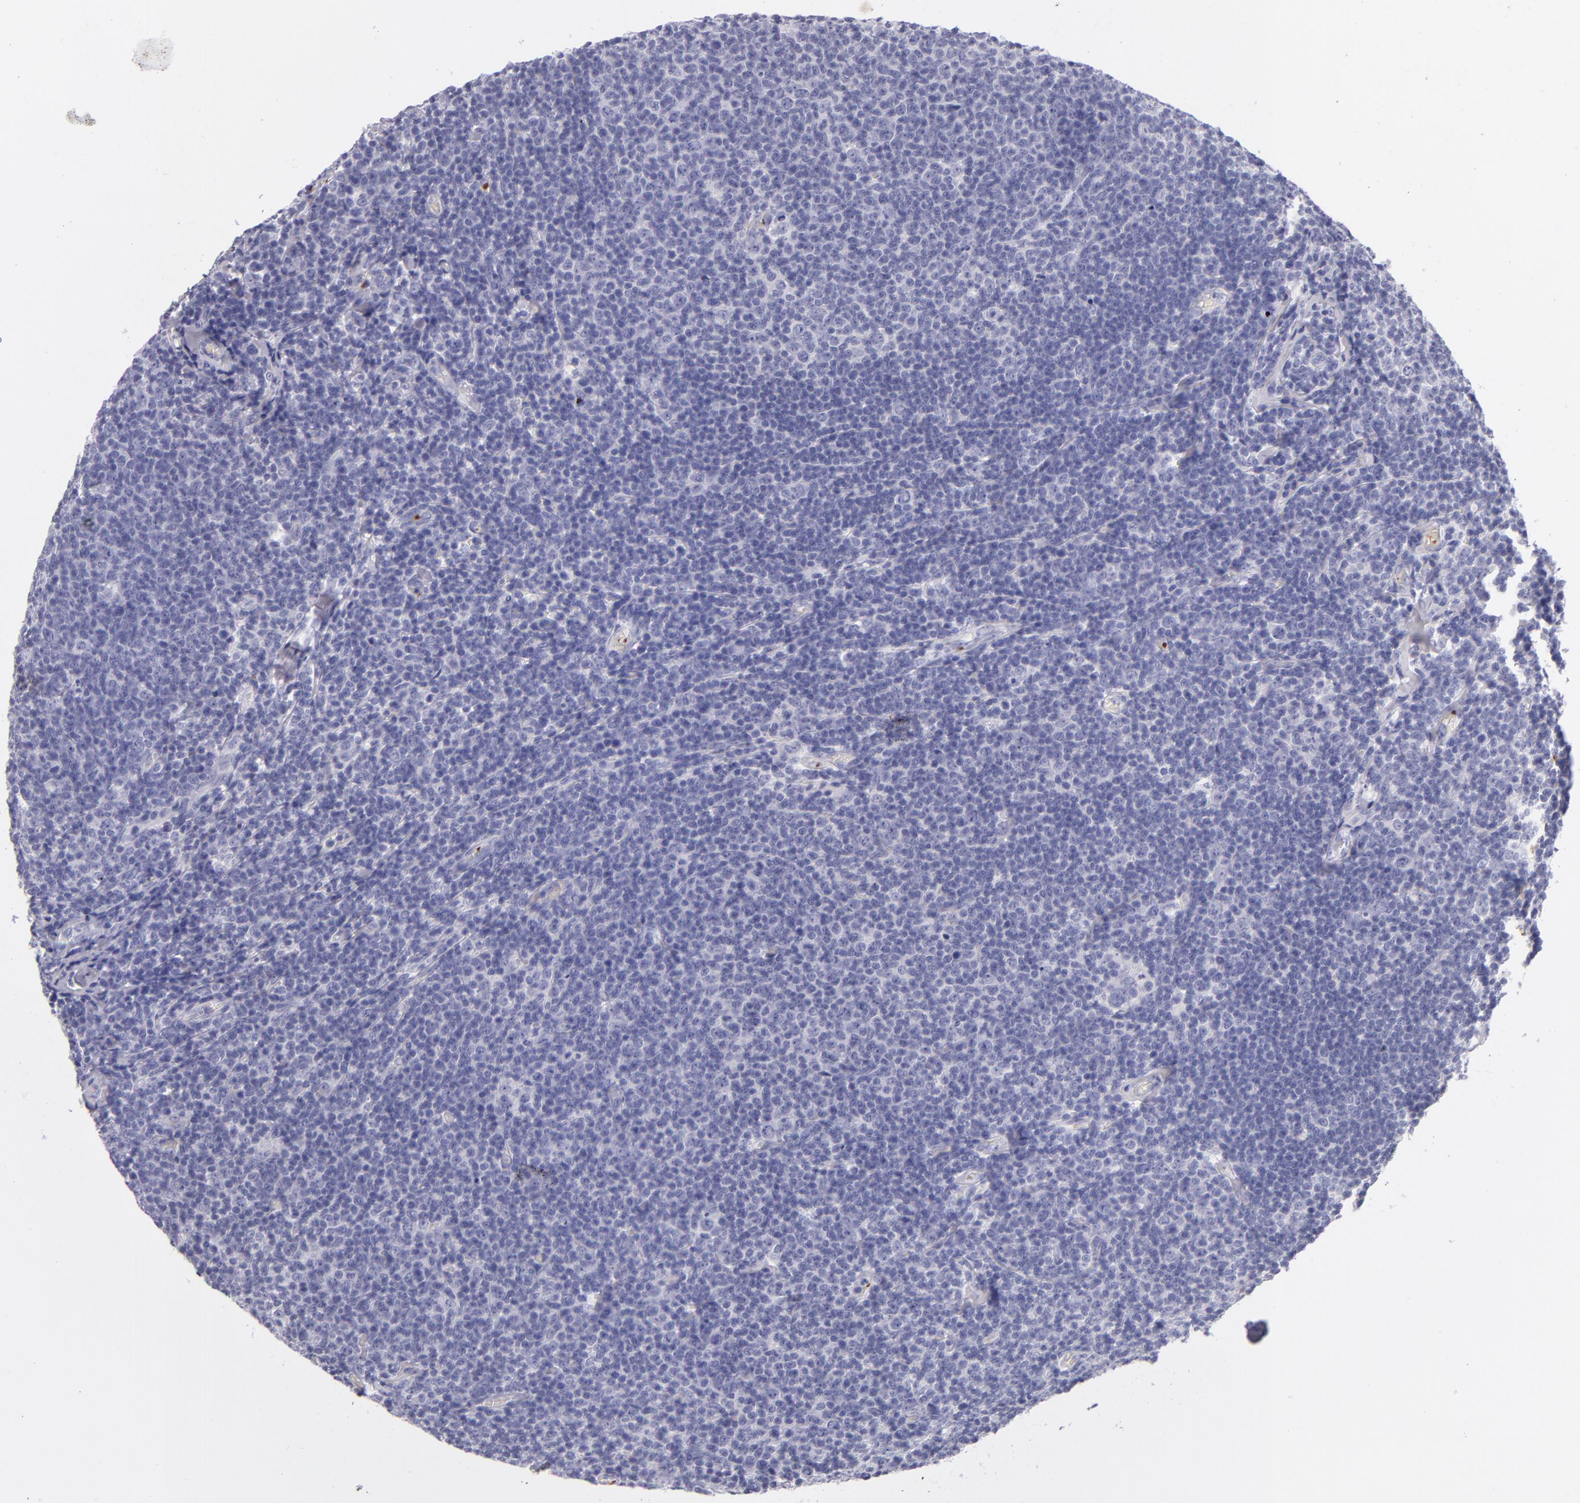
{"staining": {"intensity": "negative", "quantity": "none", "location": "none"}, "tissue": "lymphoma", "cell_type": "Tumor cells", "image_type": "cancer", "snomed": [{"axis": "morphology", "description": "Malignant lymphoma, non-Hodgkin's type, Low grade"}, {"axis": "topography", "description": "Lymph node"}], "caption": "The IHC photomicrograph has no significant positivity in tumor cells of lymphoma tissue. Brightfield microscopy of immunohistochemistry stained with DAB (3,3'-diaminobenzidine) (brown) and hematoxylin (blue), captured at high magnification.", "gene": "GP1BA", "patient": {"sex": "male", "age": 74}}